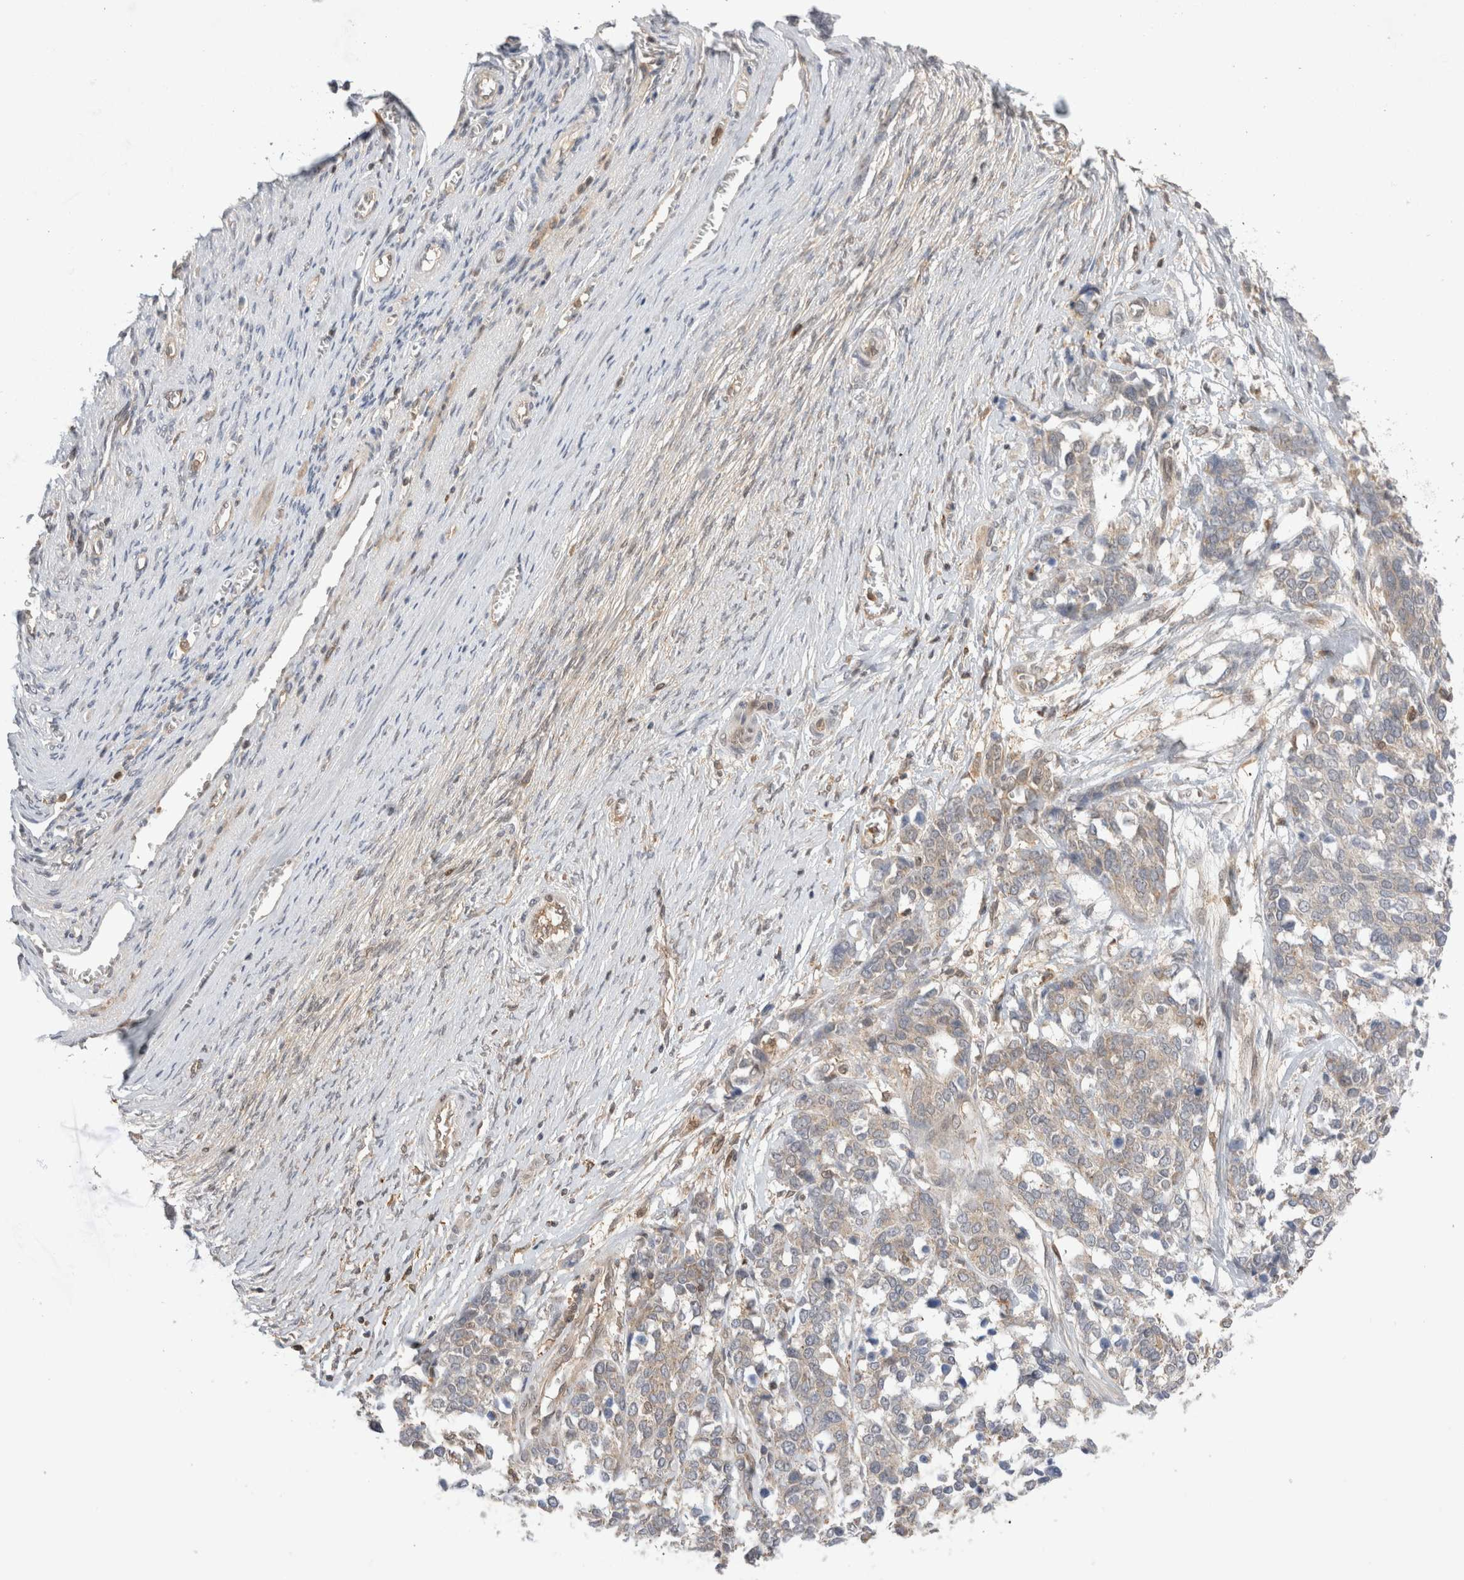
{"staining": {"intensity": "weak", "quantity": "<25%", "location": "cytoplasmic/membranous"}, "tissue": "ovarian cancer", "cell_type": "Tumor cells", "image_type": "cancer", "snomed": [{"axis": "morphology", "description": "Cystadenocarcinoma, serous, NOS"}, {"axis": "topography", "description": "Ovary"}], "caption": "IHC micrograph of human serous cystadenocarcinoma (ovarian) stained for a protein (brown), which exhibits no expression in tumor cells.", "gene": "NFKB1", "patient": {"sex": "female", "age": 44}}